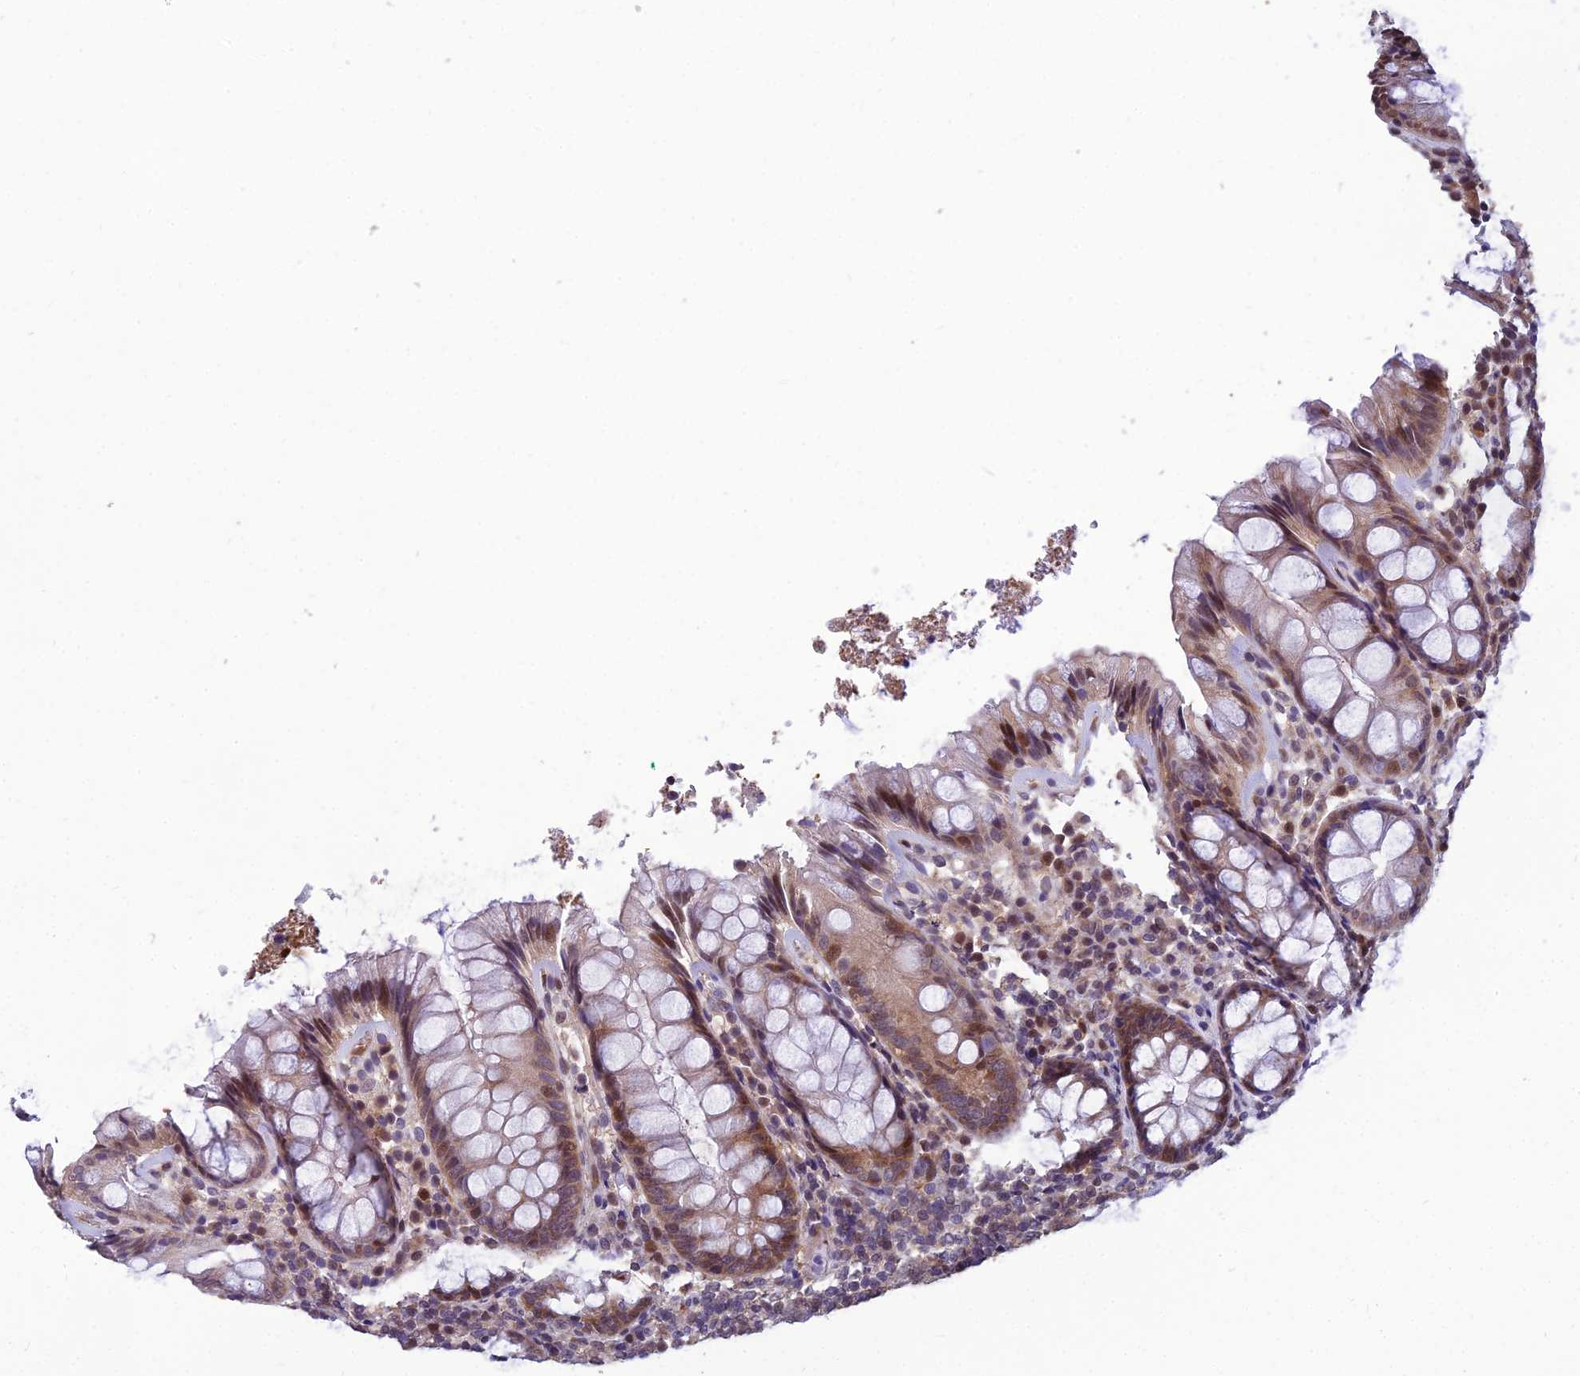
{"staining": {"intensity": "moderate", "quantity": ">75%", "location": "cytoplasmic/membranous,nuclear"}, "tissue": "rectum", "cell_type": "Glandular cells", "image_type": "normal", "snomed": [{"axis": "morphology", "description": "Normal tissue, NOS"}, {"axis": "topography", "description": "Rectum"}], "caption": "A brown stain labels moderate cytoplasmic/membranous,nuclear positivity of a protein in glandular cells of benign human rectum. Immunohistochemistry (ihc) stains the protein of interest in brown and the nuclei are stained blue.", "gene": "GRWD1", "patient": {"sex": "male", "age": 83}}